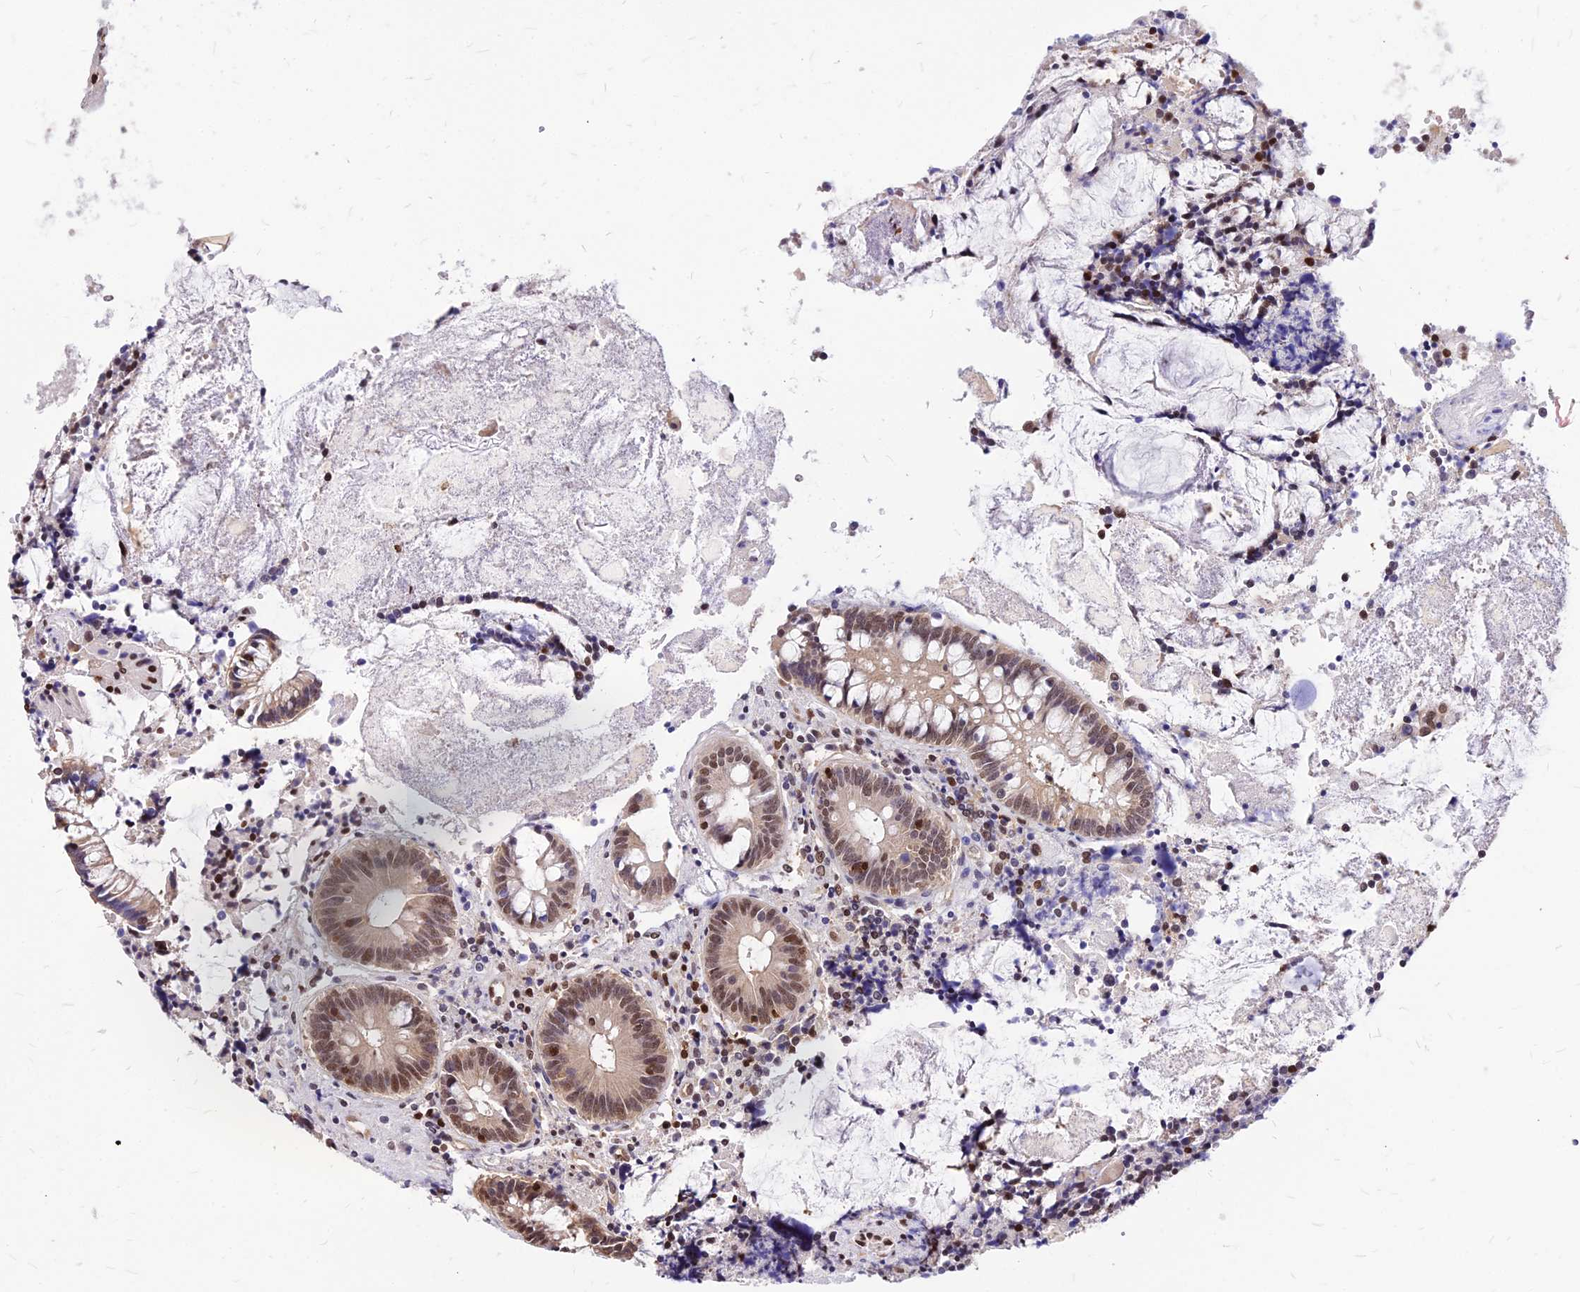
{"staining": {"intensity": "moderate", "quantity": ">75%", "location": "nuclear"}, "tissue": "appendix", "cell_type": "Glandular cells", "image_type": "normal", "snomed": [{"axis": "morphology", "description": "Normal tissue, NOS"}, {"axis": "topography", "description": "Appendix"}], "caption": "Immunohistochemical staining of normal human appendix demonstrates >75% levels of moderate nuclear protein positivity in approximately >75% of glandular cells.", "gene": "PAXX", "patient": {"sex": "female", "age": 54}}